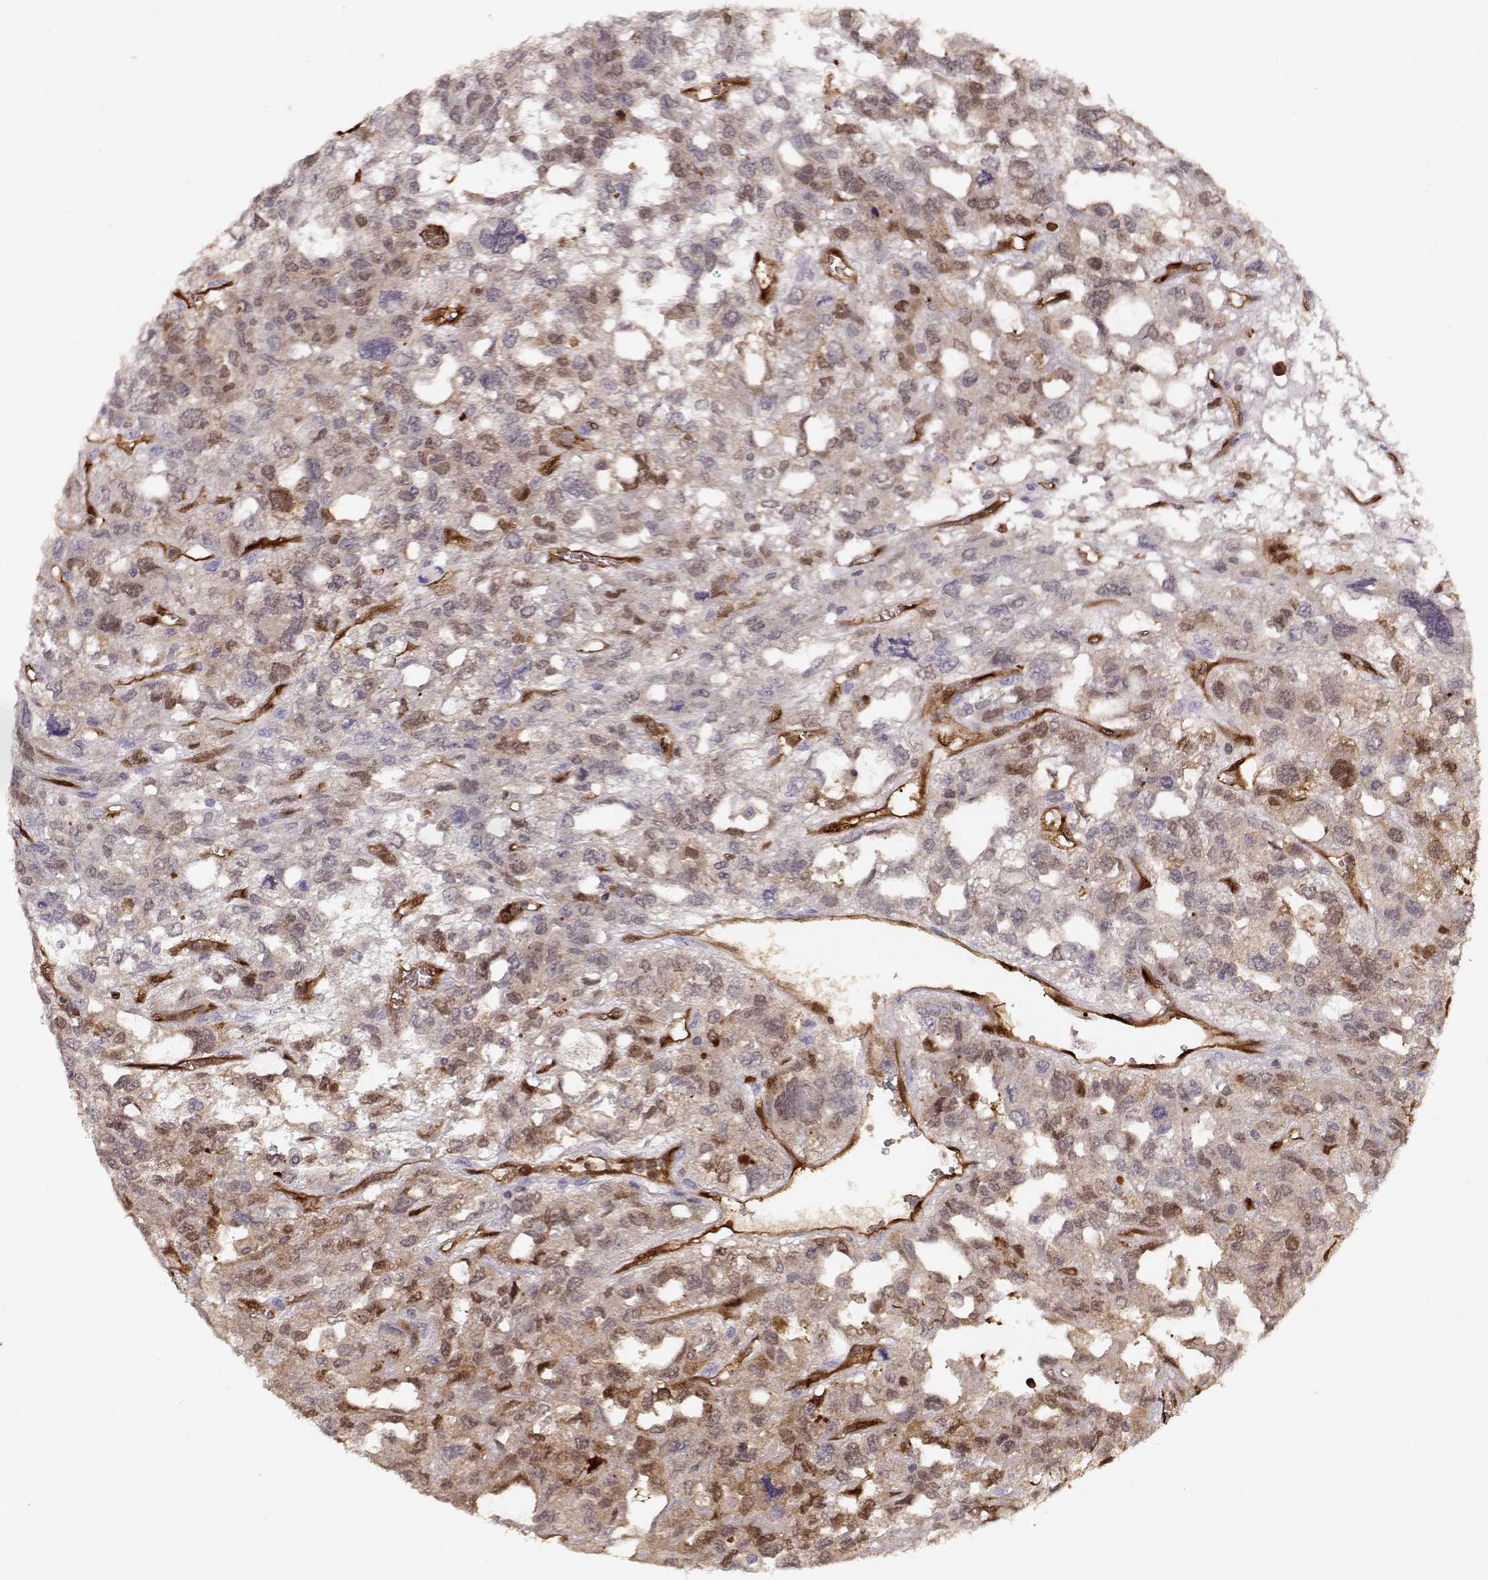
{"staining": {"intensity": "weak", "quantity": "<25%", "location": "cytoplasmic/membranous"}, "tissue": "testis cancer", "cell_type": "Tumor cells", "image_type": "cancer", "snomed": [{"axis": "morphology", "description": "Seminoma, NOS"}, {"axis": "topography", "description": "Testis"}], "caption": "Tumor cells show no significant protein expression in testis cancer (seminoma).", "gene": "PNP", "patient": {"sex": "male", "age": 52}}